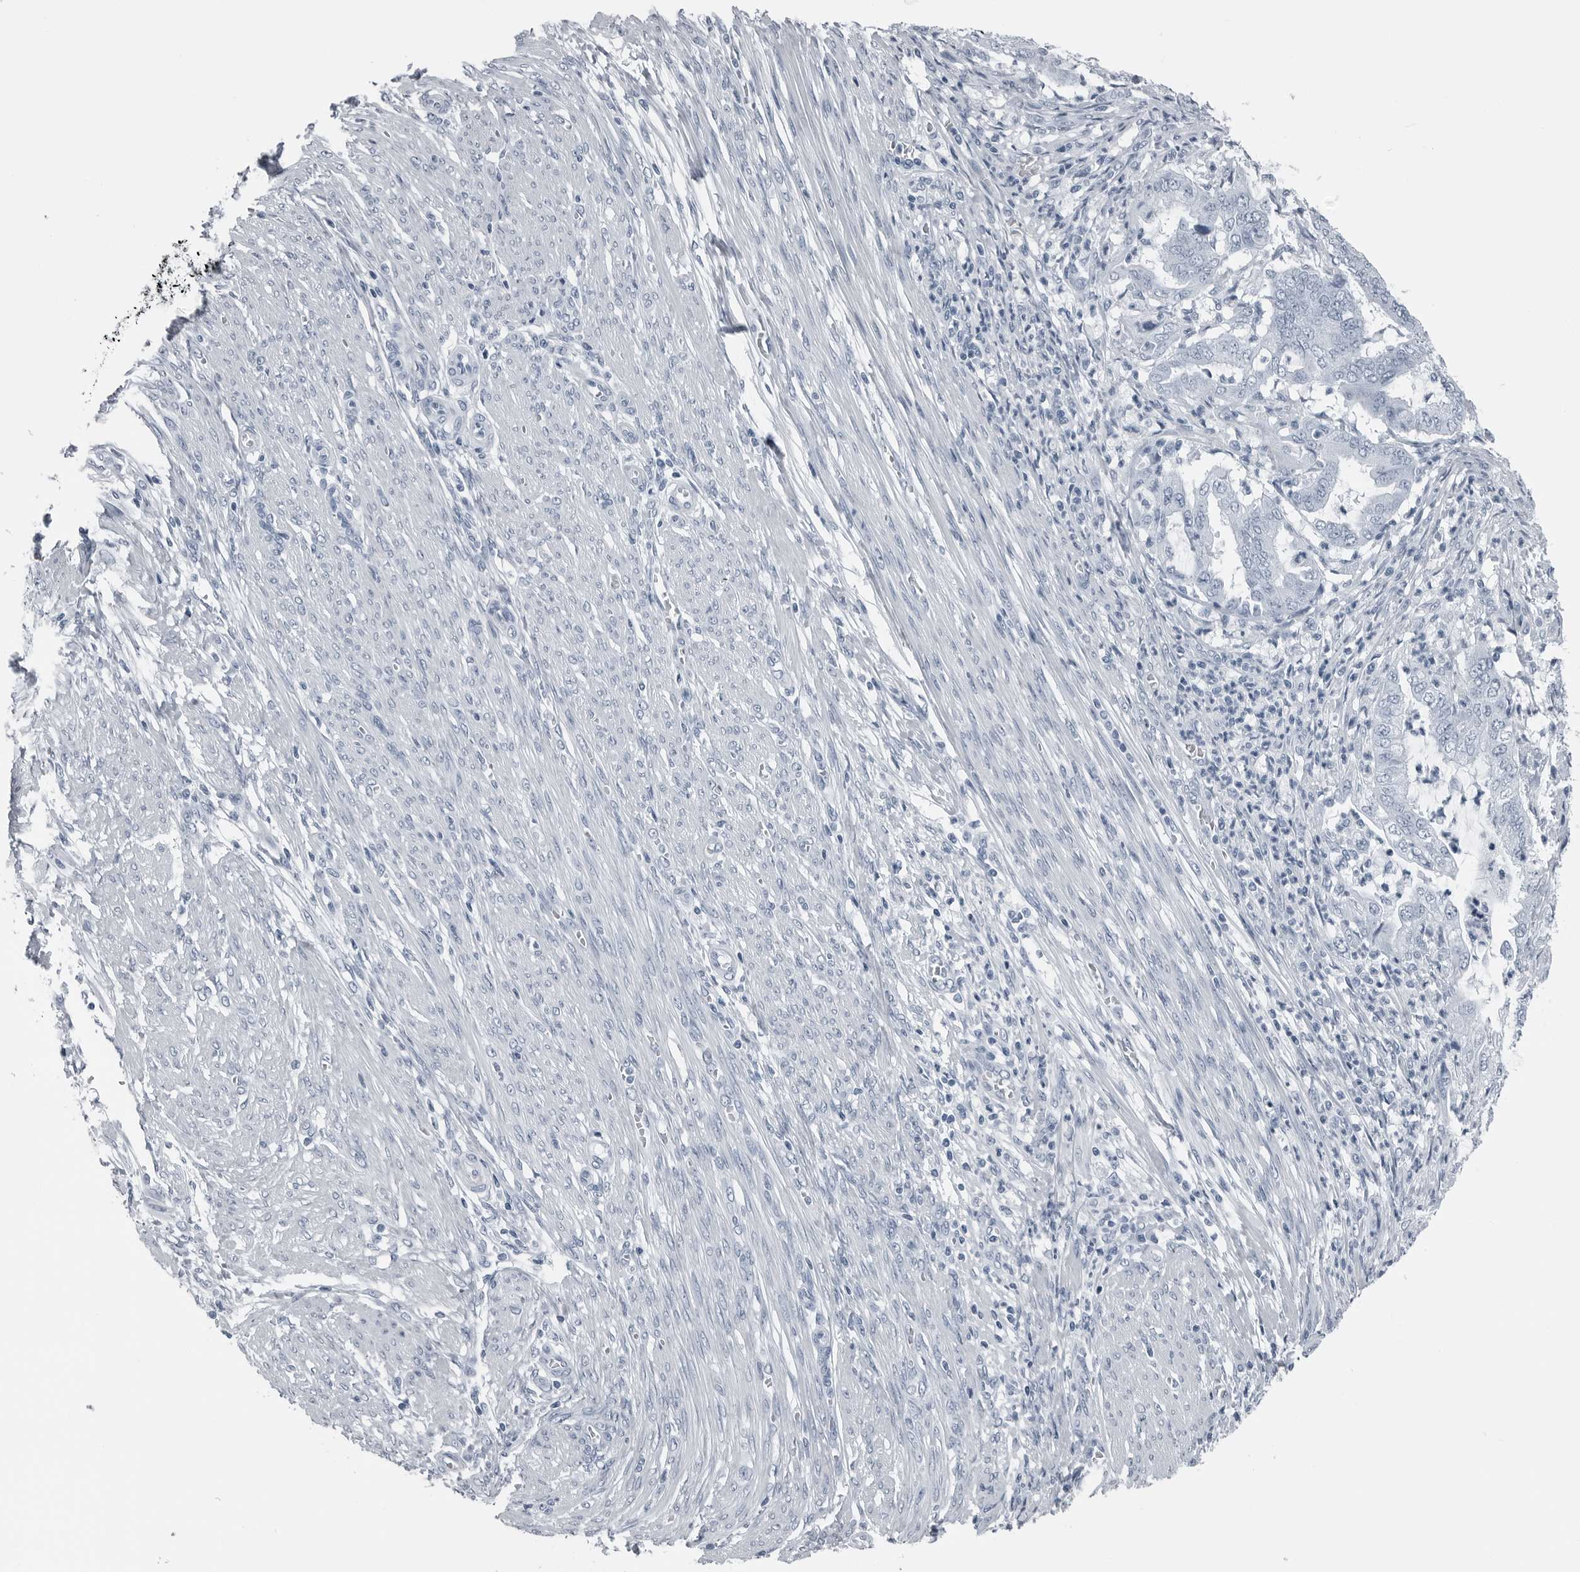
{"staining": {"intensity": "negative", "quantity": "none", "location": "none"}, "tissue": "endometrial cancer", "cell_type": "Tumor cells", "image_type": "cancer", "snomed": [{"axis": "morphology", "description": "Adenocarcinoma, NOS"}, {"axis": "topography", "description": "Endometrium"}], "caption": "Endometrial cancer (adenocarcinoma) stained for a protein using immunohistochemistry (IHC) exhibits no positivity tumor cells.", "gene": "SPINK1", "patient": {"sex": "female", "age": 51}}